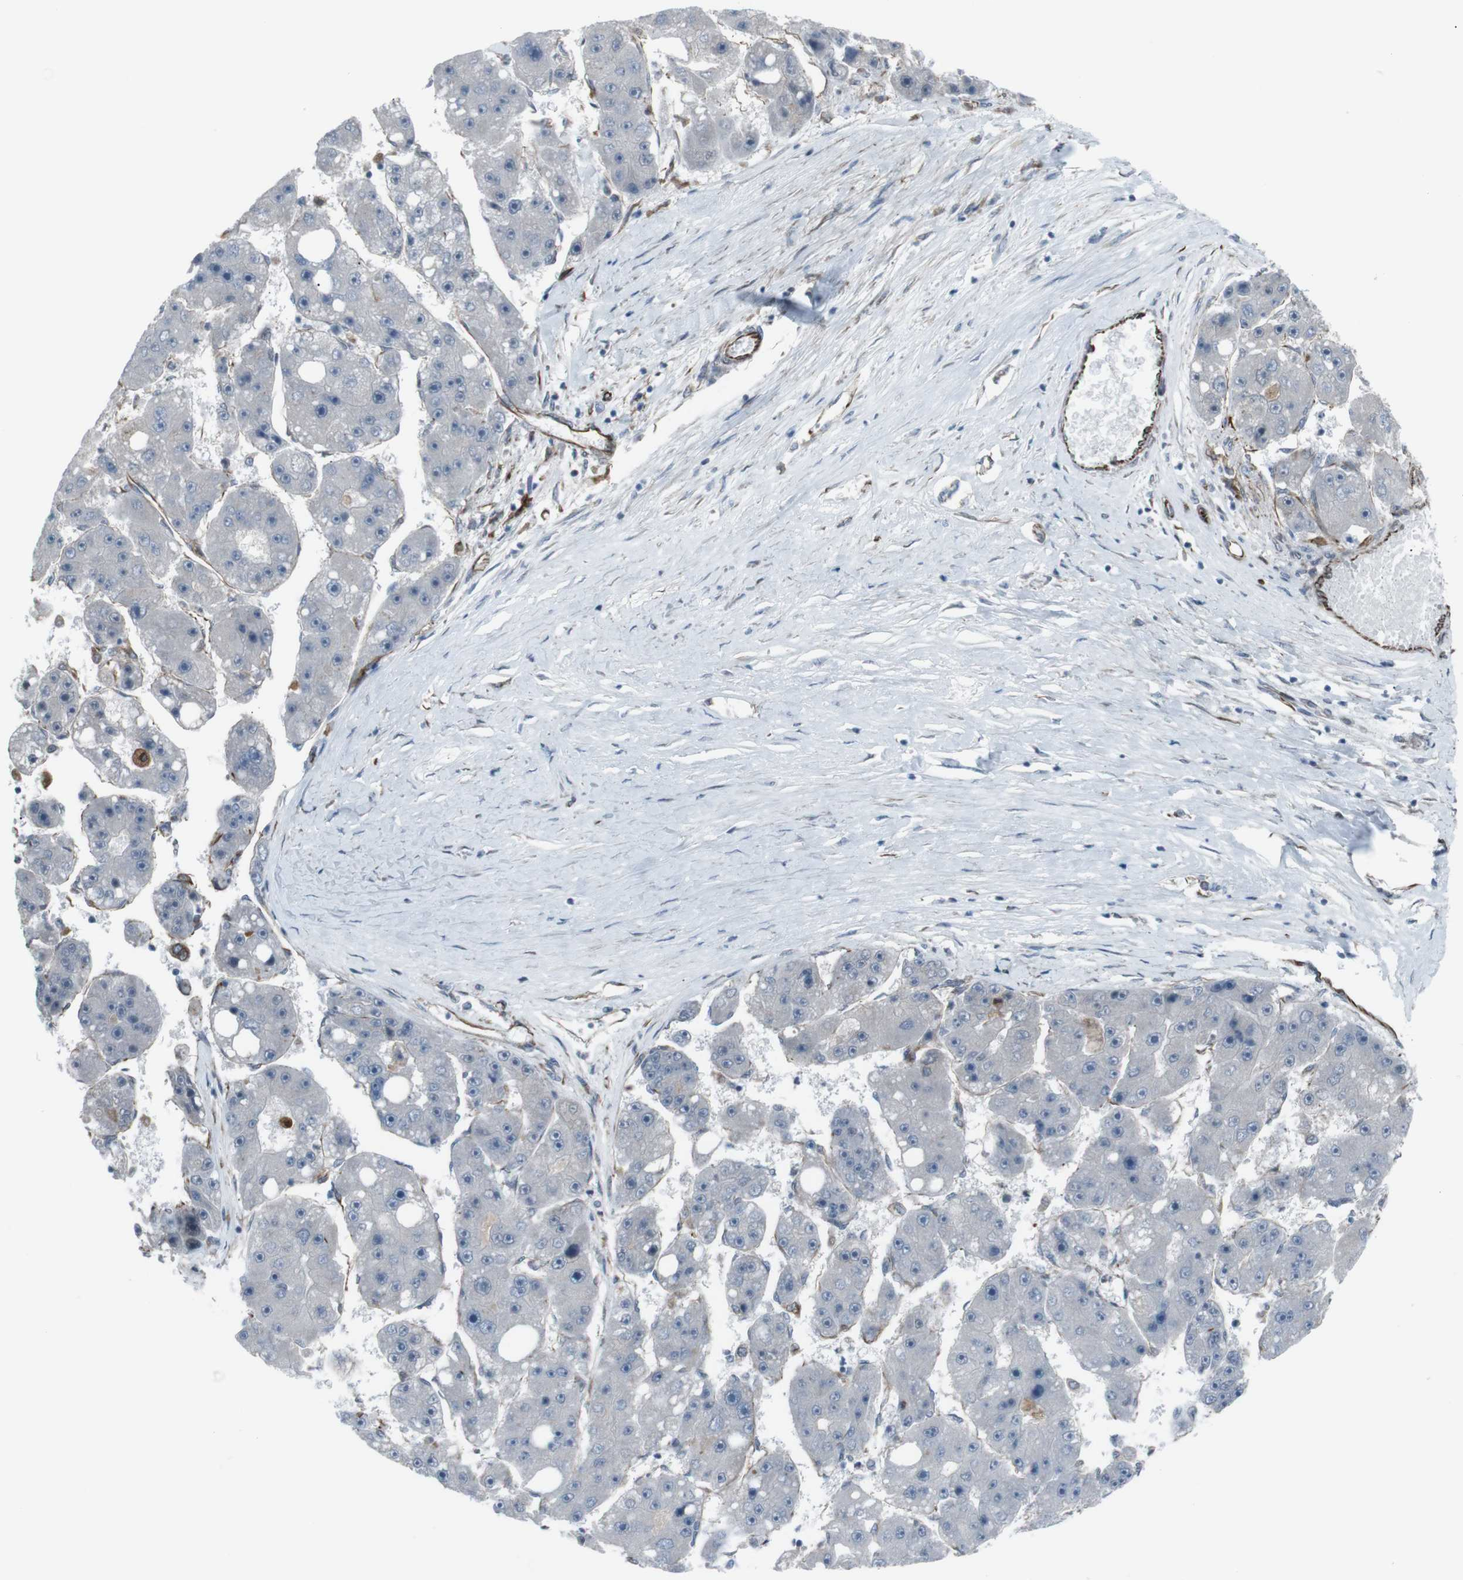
{"staining": {"intensity": "negative", "quantity": "none", "location": "none"}, "tissue": "liver cancer", "cell_type": "Tumor cells", "image_type": "cancer", "snomed": [{"axis": "morphology", "description": "Carcinoma, Hepatocellular, NOS"}, {"axis": "topography", "description": "Liver"}], "caption": "There is no significant positivity in tumor cells of hepatocellular carcinoma (liver).", "gene": "TMEM141", "patient": {"sex": "female", "age": 61}}